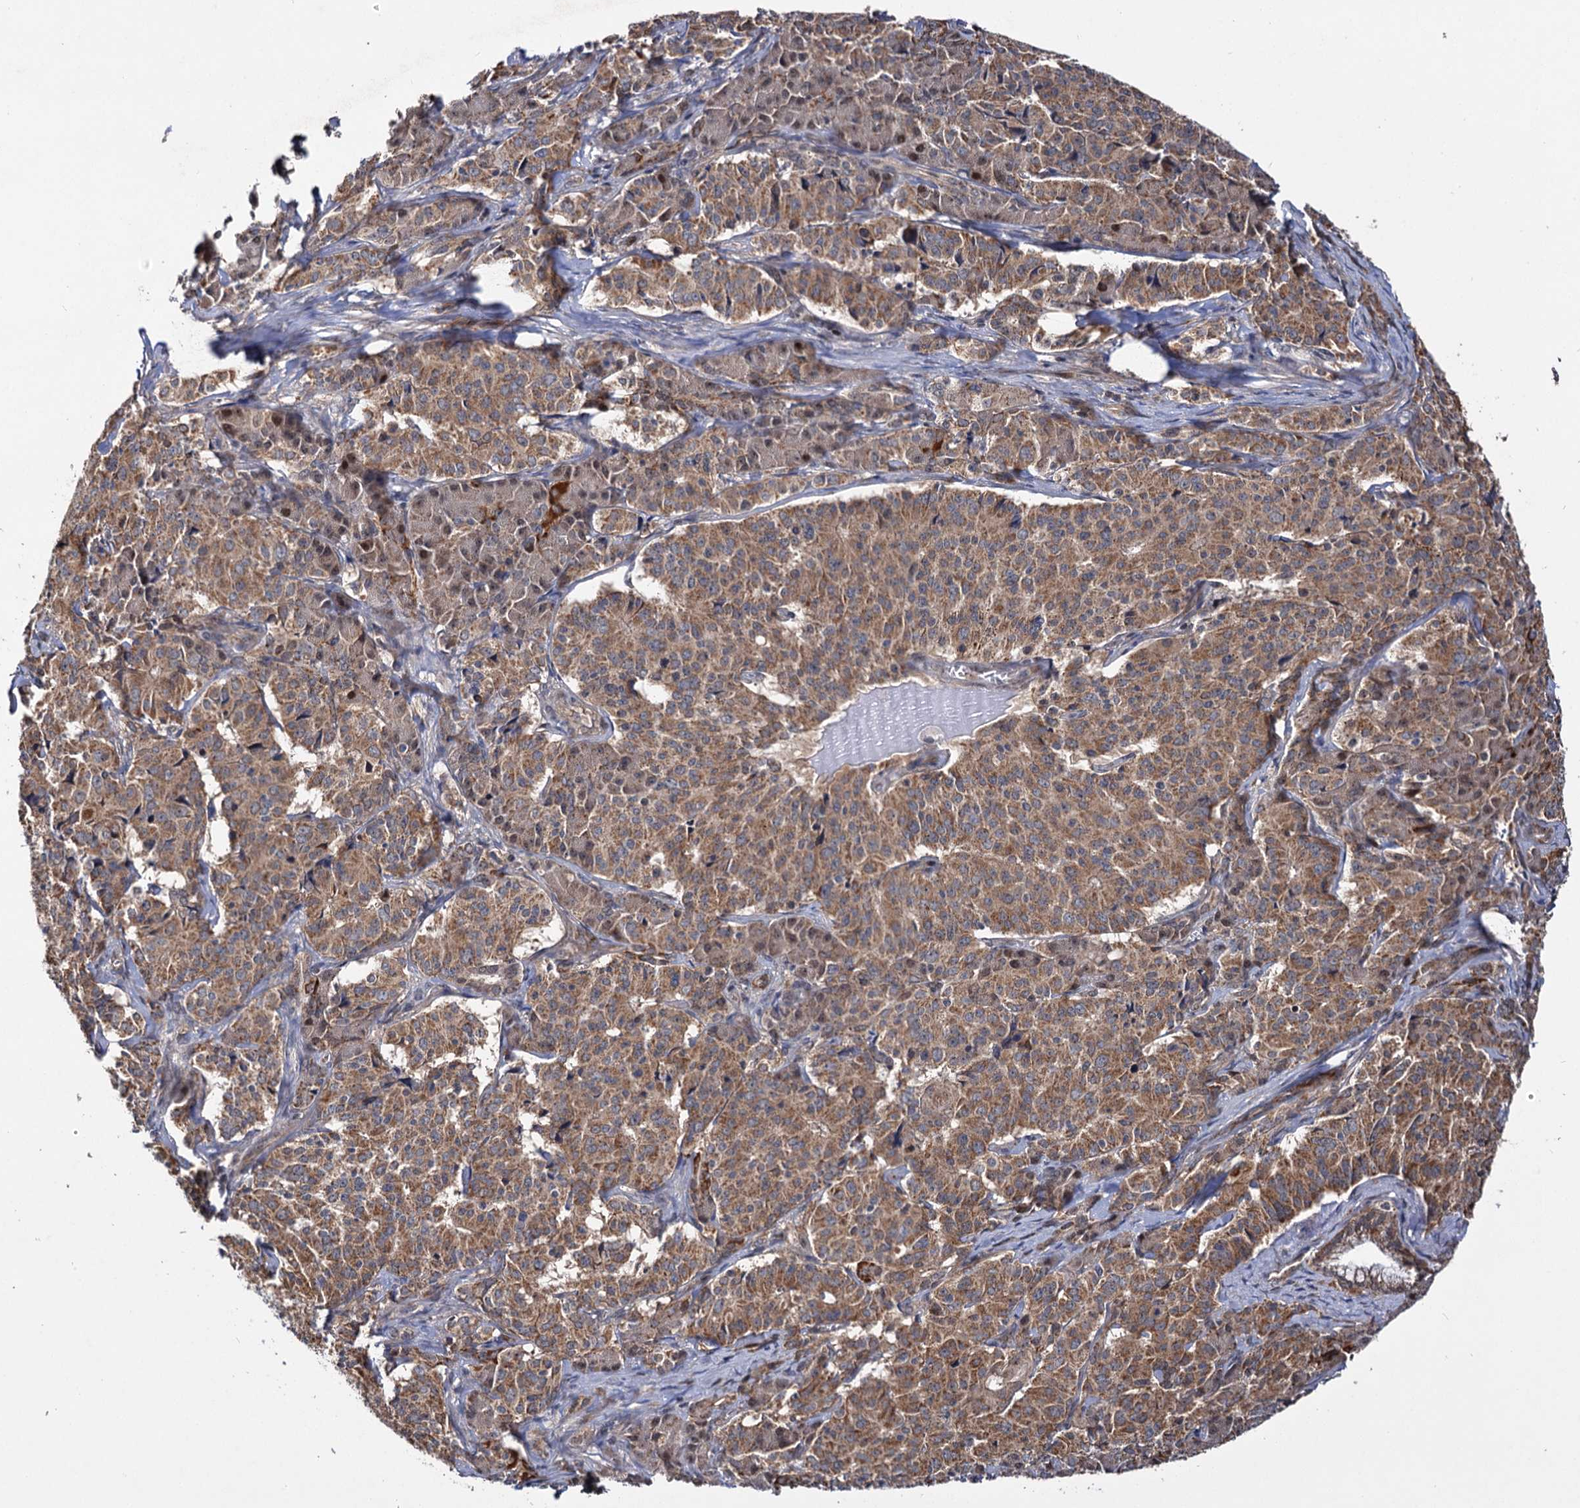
{"staining": {"intensity": "moderate", "quantity": ">75%", "location": "cytoplasmic/membranous"}, "tissue": "pancreatic cancer", "cell_type": "Tumor cells", "image_type": "cancer", "snomed": [{"axis": "morphology", "description": "Adenocarcinoma, NOS"}, {"axis": "topography", "description": "Pancreas"}], "caption": "Tumor cells show medium levels of moderate cytoplasmic/membranous expression in approximately >75% of cells in human pancreatic adenocarcinoma. (DAB (3,3'-diaminobenzidine) IHC, brown staining for protein, blue staining for nuclei).", "gene": "CEP76", "patient": {"sex": "female", "age": 74}}